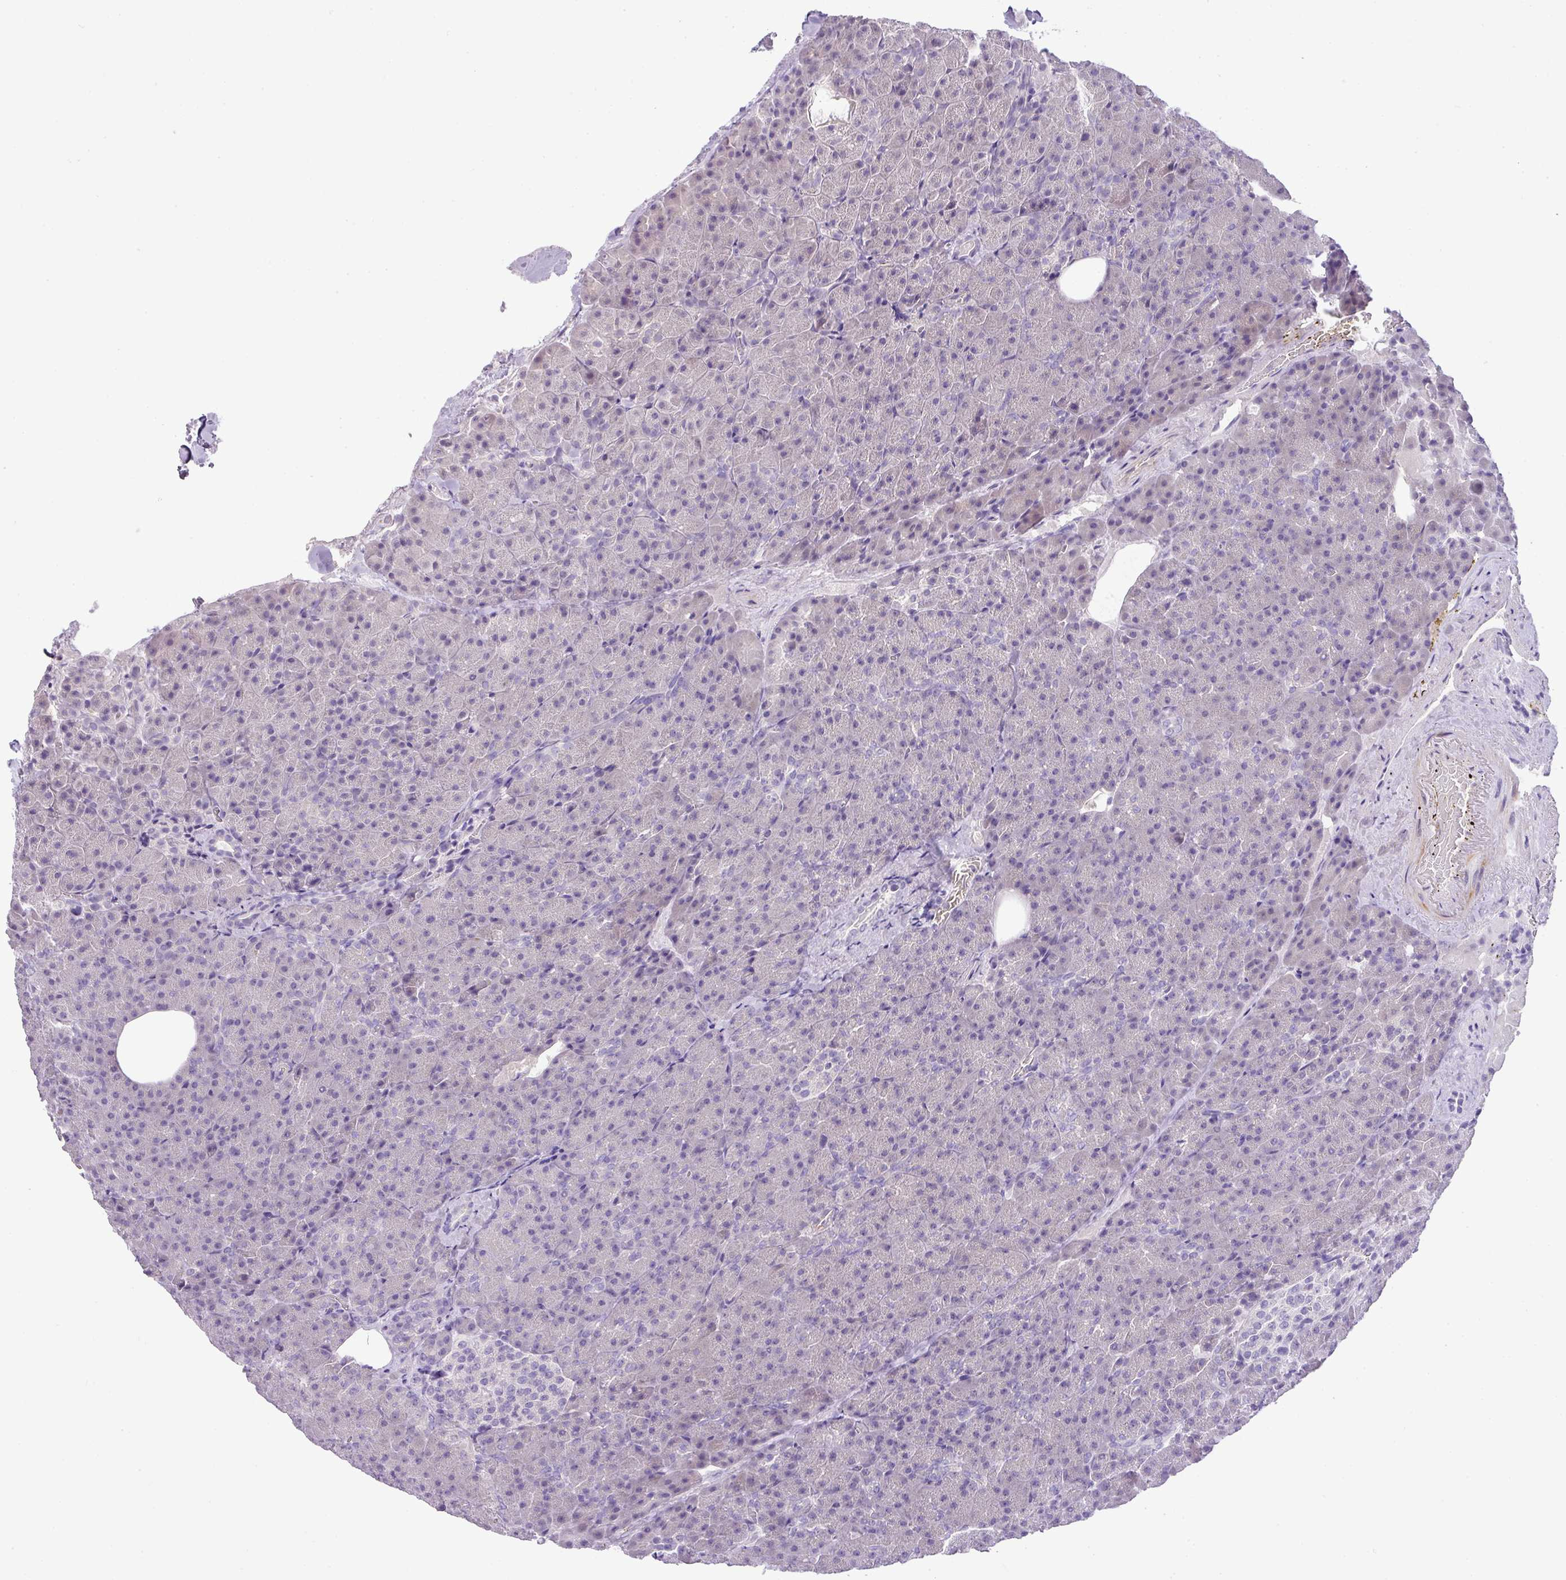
{"staining": {"intensity": "negative", "quantity": "none", "location": "none"}, "tissue": "pancreas", "cell_type": "Exocrine glandular cells", "image_type": "normal", "snomed": [{"axis": "morphology", "description": "Normal tissue, NOS"}, {"axis": "topography", "description": "Pancreas"}], "caption": "Immunohistochemical staining of normal human pancreas reveals no significant staining in exocrine glandular cells. Brightfield microscopy of immunohistochemistry stained with DAB (brown) and hematoxylin (blue), captured at high magnification.", "gene": "ENSG00000273748", "patient": {"sex": "female", "age": 74}}